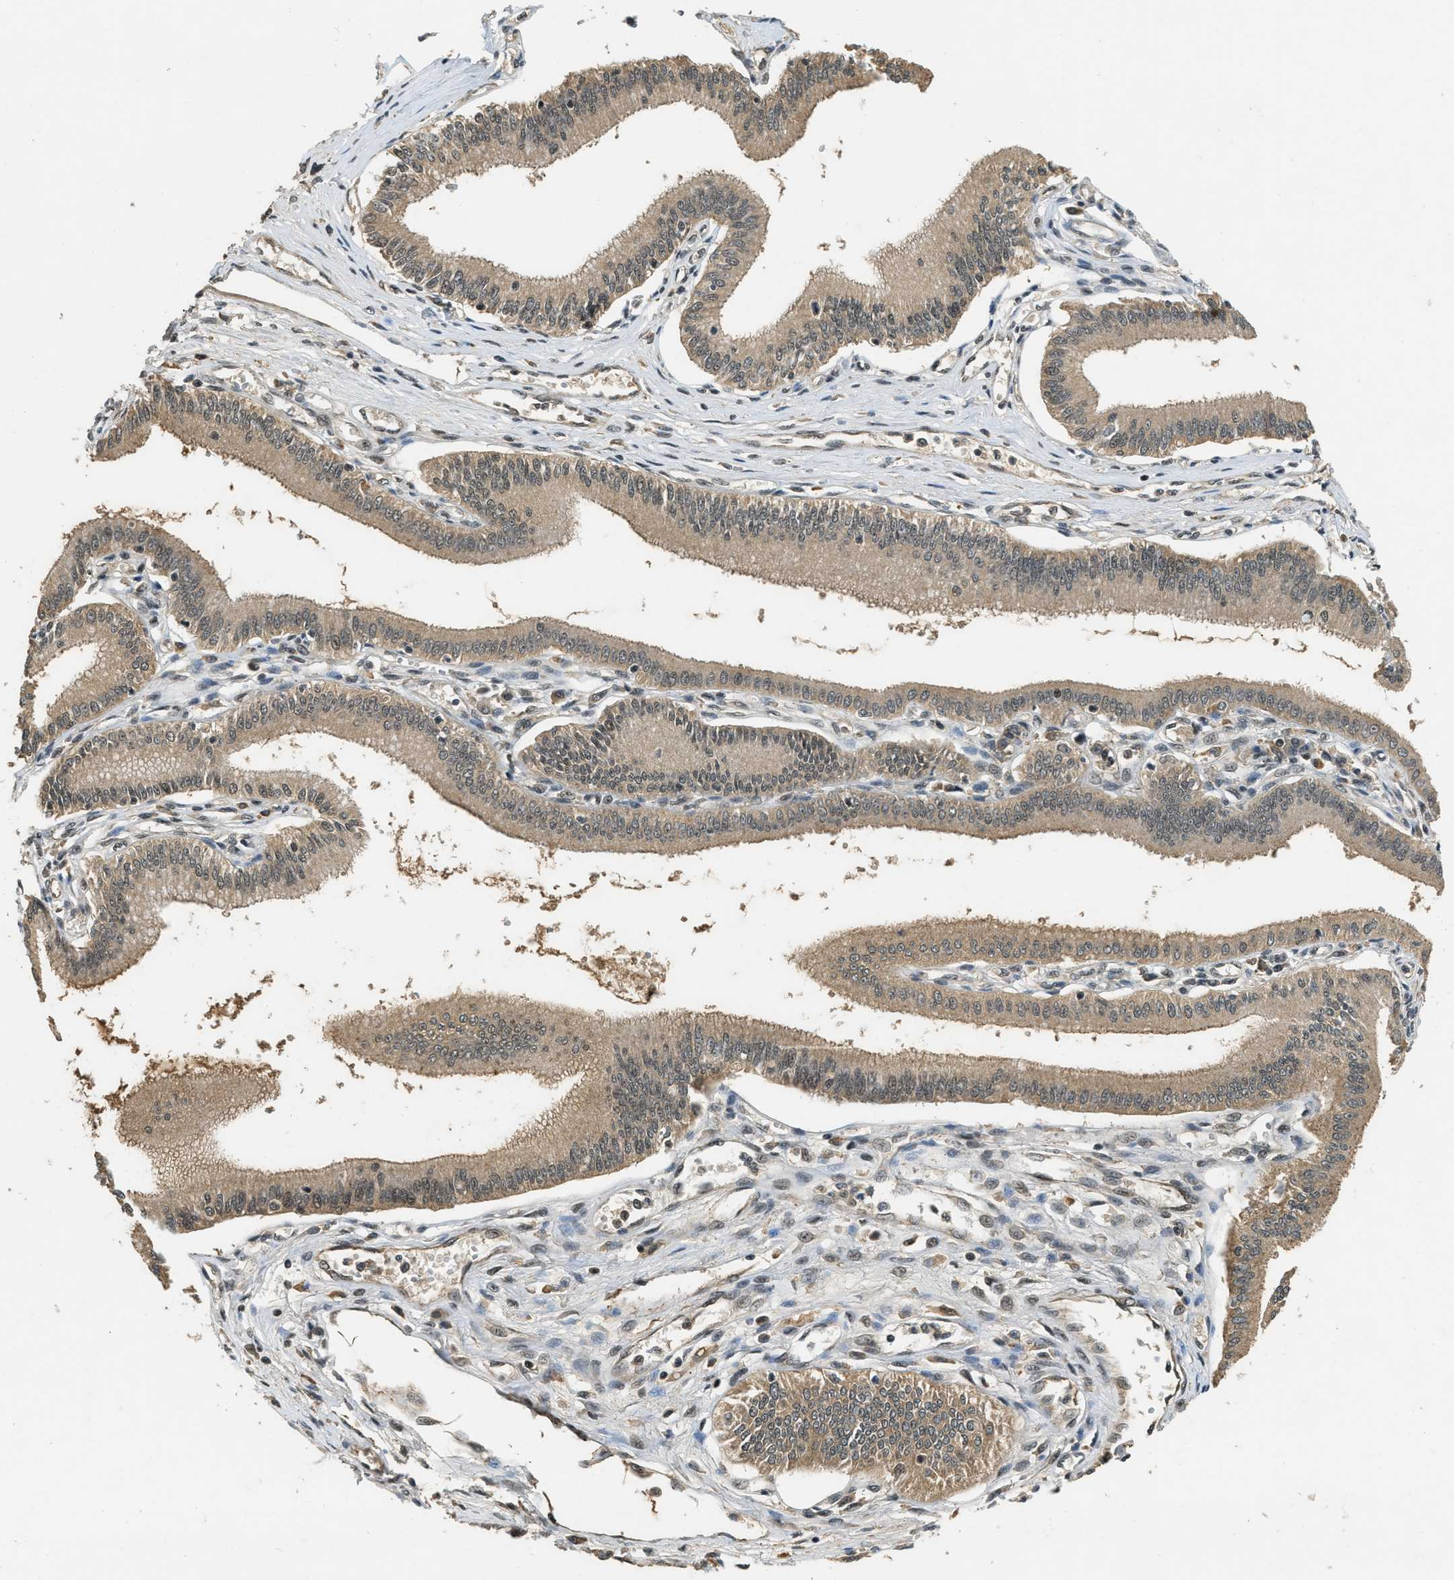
{"staining": {"intensity": "moderate", "quantity": ">75%", "location": "cytoplasmic/membranous"}, "tissue": "pancreatic cancer", "cell_type": "Tumor cells", "image_type": "cancer", "snomed": [{"axis": "morphology", "description": "Adenocarcinoma, NOS"}, {"axis": "topography", "description": "Pancreas"}], "caption": "Brown immunohistochemical staining in pancreatic cancer displays moderate cytoplasmic/membranous expression in approximately >75% of tumor cells.", "gene": "ZNF148", "patient": {"sex": "male", "age": 56}}